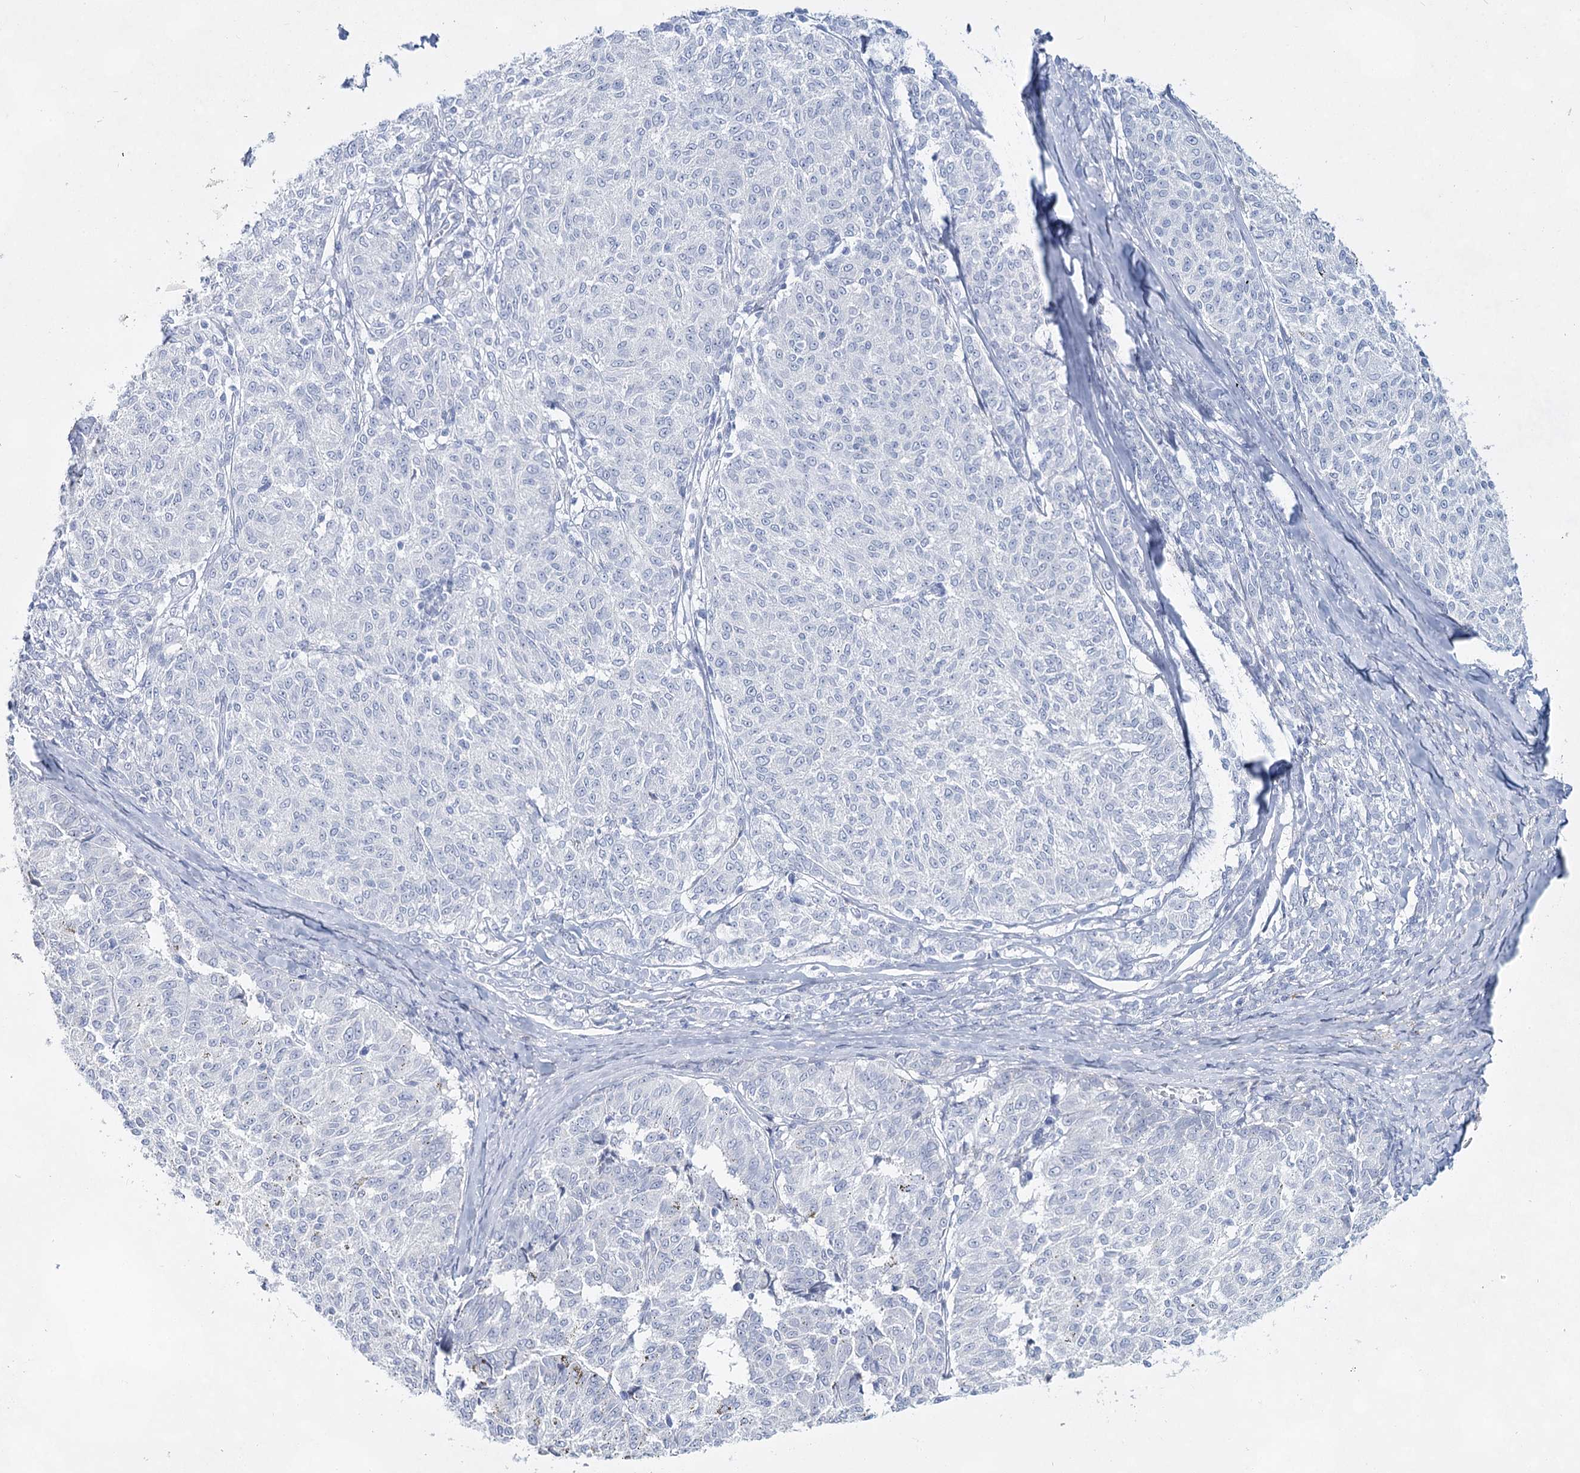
{"staining": {"intensity": "negative", "quantity": "none", "location": "none"}, "tissue": "melanoma", "cell_type": "Tumor cells", "image_type": "cancer", "snomed": [{"axis": "morphology", "description": "Malignant melanoma, NOS"}, {"axis": "topography", "description": "Skin"}], "caption": "This is an IHC image of human malignant melanoma. There is no positivity in tumor cells.", "gene": "SLC17A2", "patient": {"sex": "female", "age": 72}}